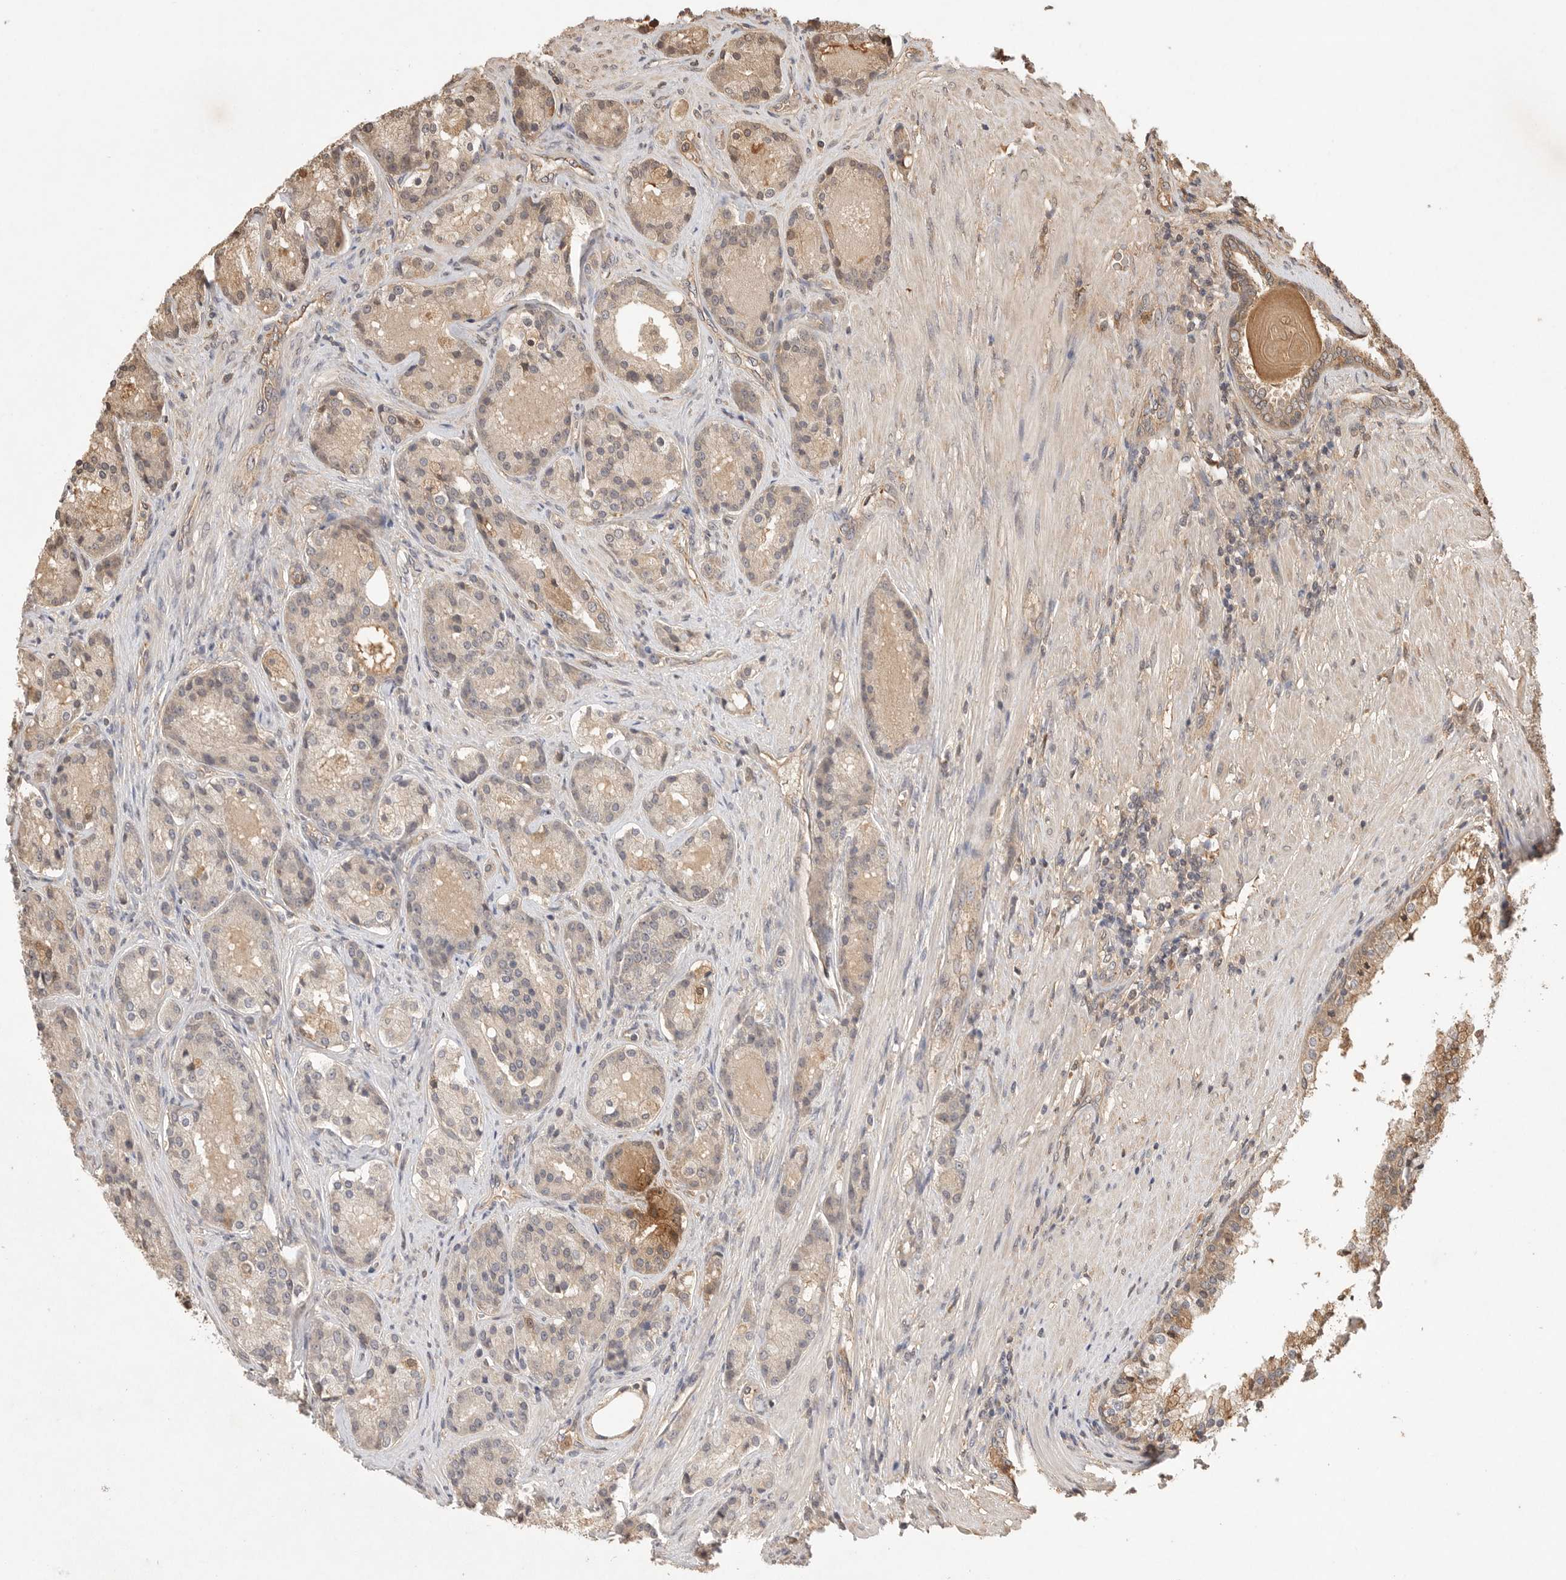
{"staining": {"intensity": "weak", "quantity": "<25%", "location": "cytoplasmic/membranous"}, "tissue": "prostate cancer", "cell_type": "Tumor cells", "image_type": "cancer", "snomed": [{"axis": "morphology", "description": "Adenocarcinoma, High grade"}, {"axis": "topography", "description": "Prostate"}], "caption": "IHC of human prostate cancer displays no staining in tumor cells. Nuclei are stained in blue.", "gene": "PRMT3", "patient": {"sex": "male", "age": 60}}